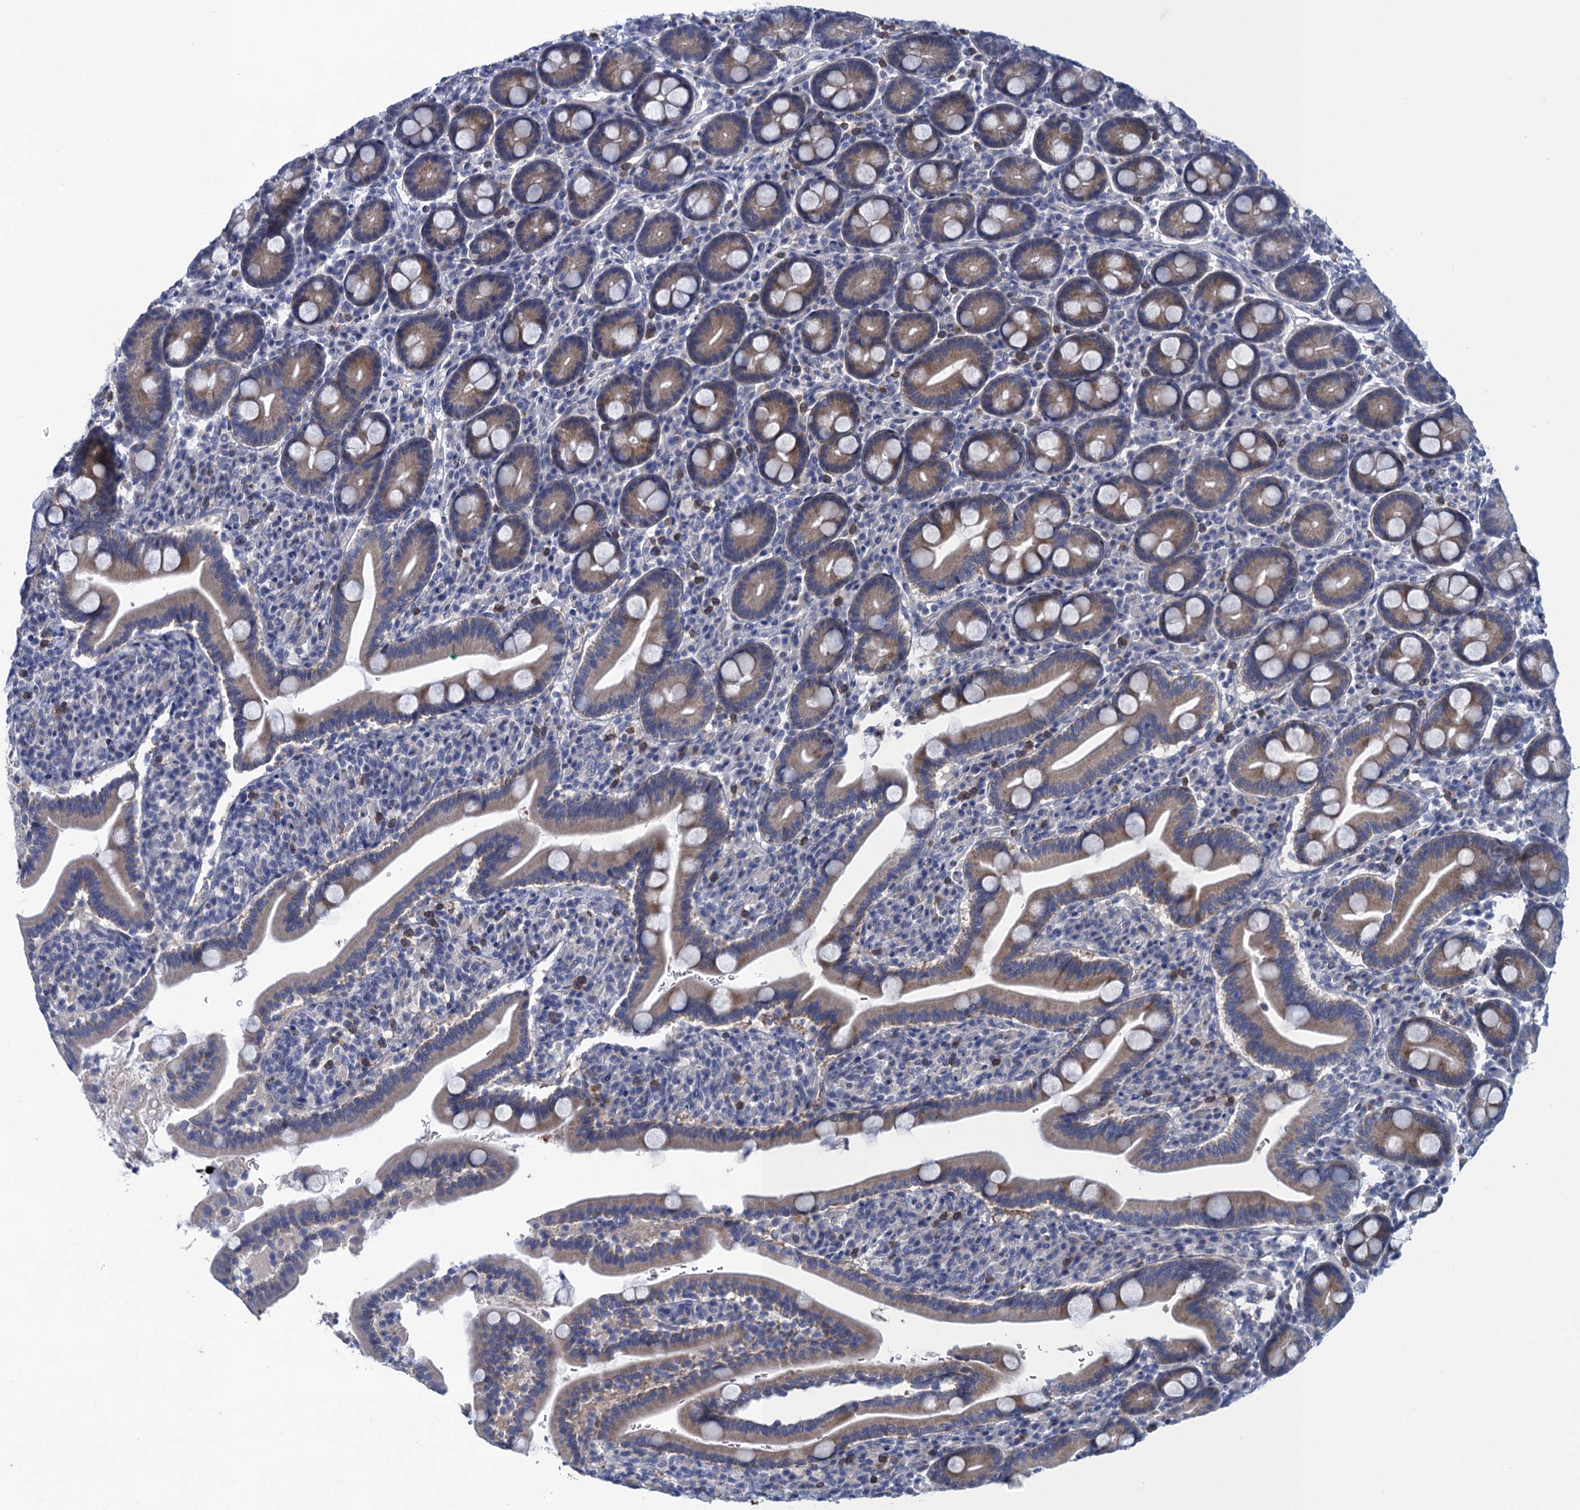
{"staining": {"intensity": "moderate", "quantity": "25%-75%", "location": "cytoplasmic/membranous"}, "tissue": "duodenum", "cell_type": "Glandular cells", "image_type": "normal", "snomed": [{"axis": "morphology", "description": "Normal tissue, NOS"}, {"axis": "topography", "description": "Duodenum"}], "caption": "The image reveals staining of unremarkable duodenum, revealing moderate cytoplasmic/membranous protein positivity (brown color) within glandular cells. The staining was performed using DAB to visualize the protein expression in brown, while the nuclei were stained in blue with hematoxylin (Magnification: 20x).", "gene": "SCEL", "patient": {"sex": "male", "age": 35}}